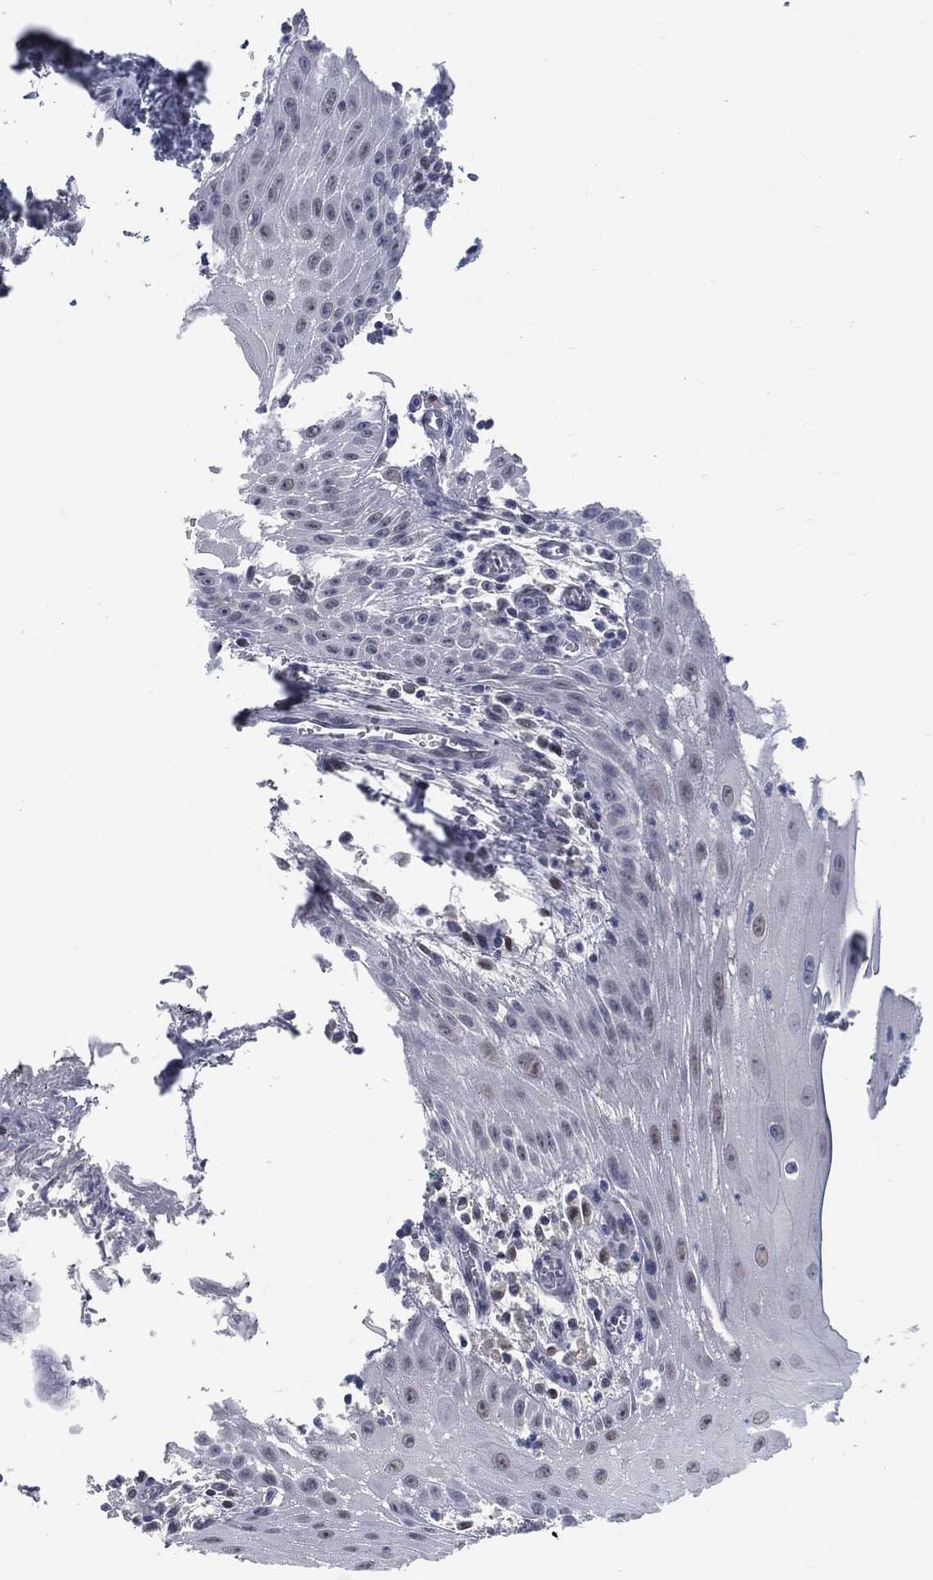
{"staining": {"intensity": "negative", "quantity": "none", "location": "none"}, "tissue": "head and neck cancer", "cell_type": "Tumor cells", "image_type": "cancer", "snomed": [{"axis": "morphology", "description": "Squamous cell carcinoma, NOS"}, {"axis": "topography", "description": "Oral tissue"}, {"axis": "topography", "description": "Head-Neck"}], "caption": "The micrograph shows no significant positivity in tumor cells of head and neck cancer (squamous cell carcinoma). (IHC, brightfield microscopy, high magnification).", "gene": "PROM1", "patient": {"sex": "male", "age": 58}}